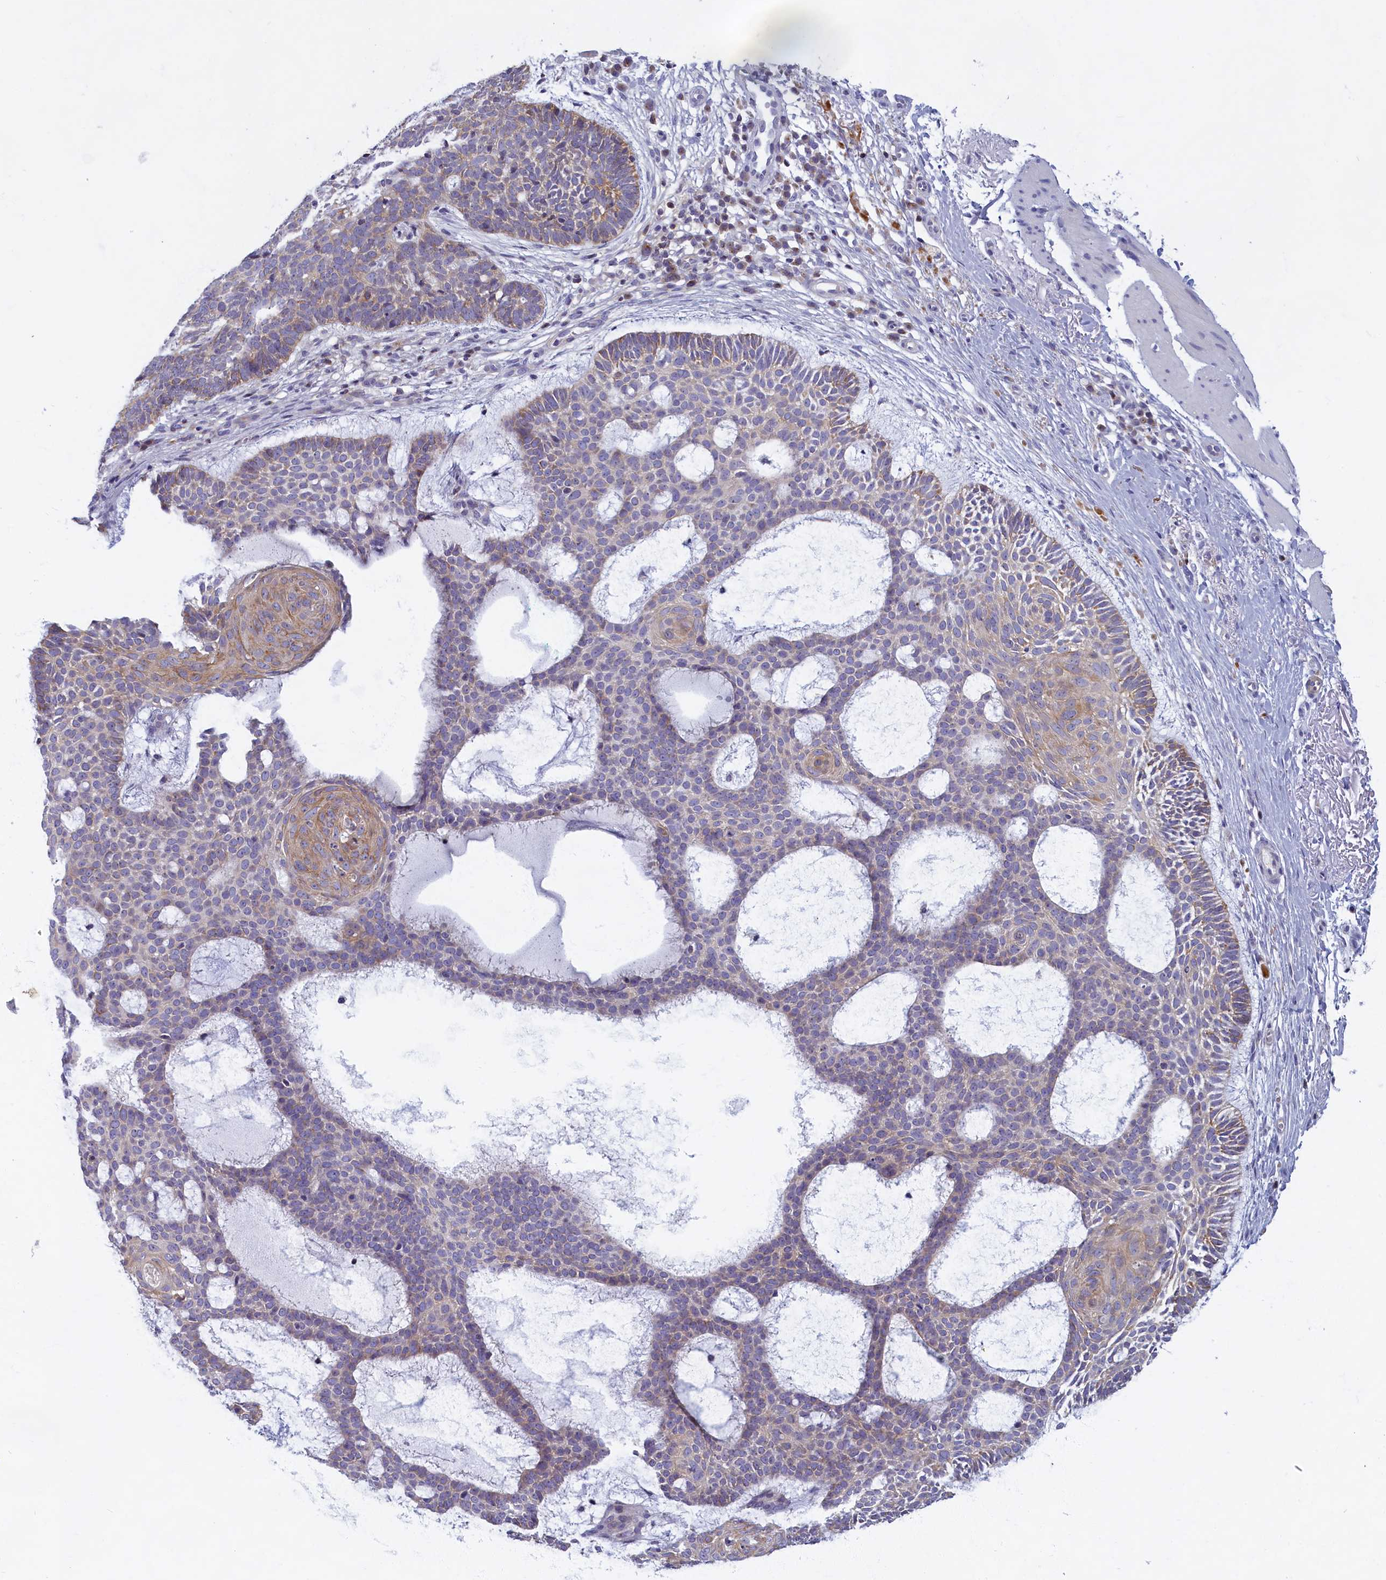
{"staining": {"intensity": "moderate", "quantity": "<25%", "location": "cytoplasmic/membranous"}, "tissue": "skin cancer", "cell_type": "Tumor cells", "image_type": "cancer", "snomed": [{"axis": "morphology", "description": "Basal cell carcinoma"}, {"axis": "topography", "description": "Skin"}], "caption": "Immunohistochemistry (DAB) staining of skin cancer (basal cell carcinoma) shows moderate cytoplasmic/membranous protein positivity in about <25% of tumor cells.", "gene": "NOL10", "patient": {"sex": "male", "age": 85}}